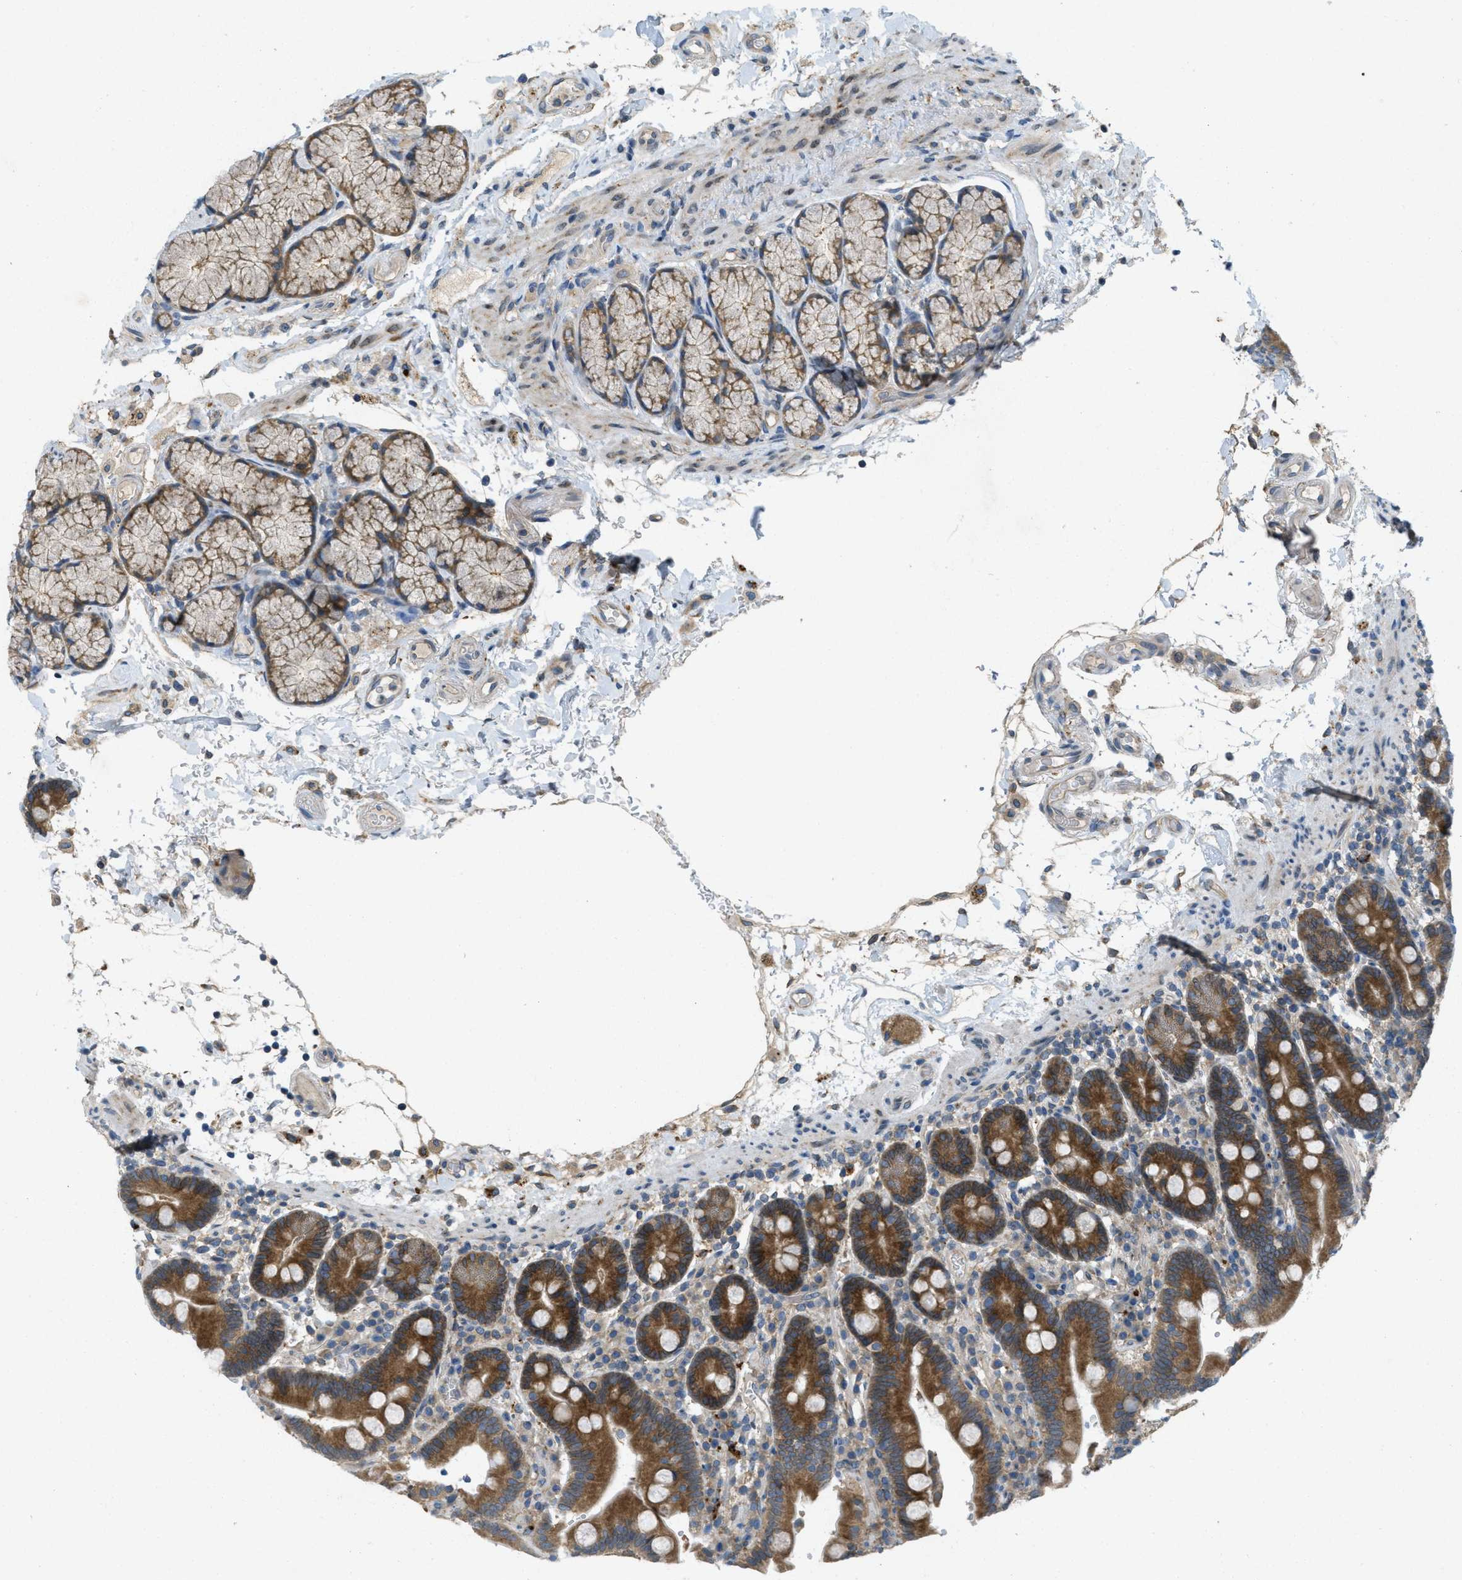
{"staining": {"intensity": "strong", "quantity": ">75%", "location": "cytoplasmic/membranous"}, "tissue": "duodenum", "cell_type": "Glandular cells", "image_type": "normal", "snomed": [{"axis": "morphology", "description": "Normal tissue, NOS"}, {"axis": "topography", "description": "Small intestine, NOS"}], "caption": "This photomicrograph demonstrates immunohistochemistry (IHC) staining of benign human duodenum, with high strong cytoplasmic/membranous staining in about >75% of glandular cells.", "gene": "SIGMAR1", "patient": {"sex": "female", "age": 71}}